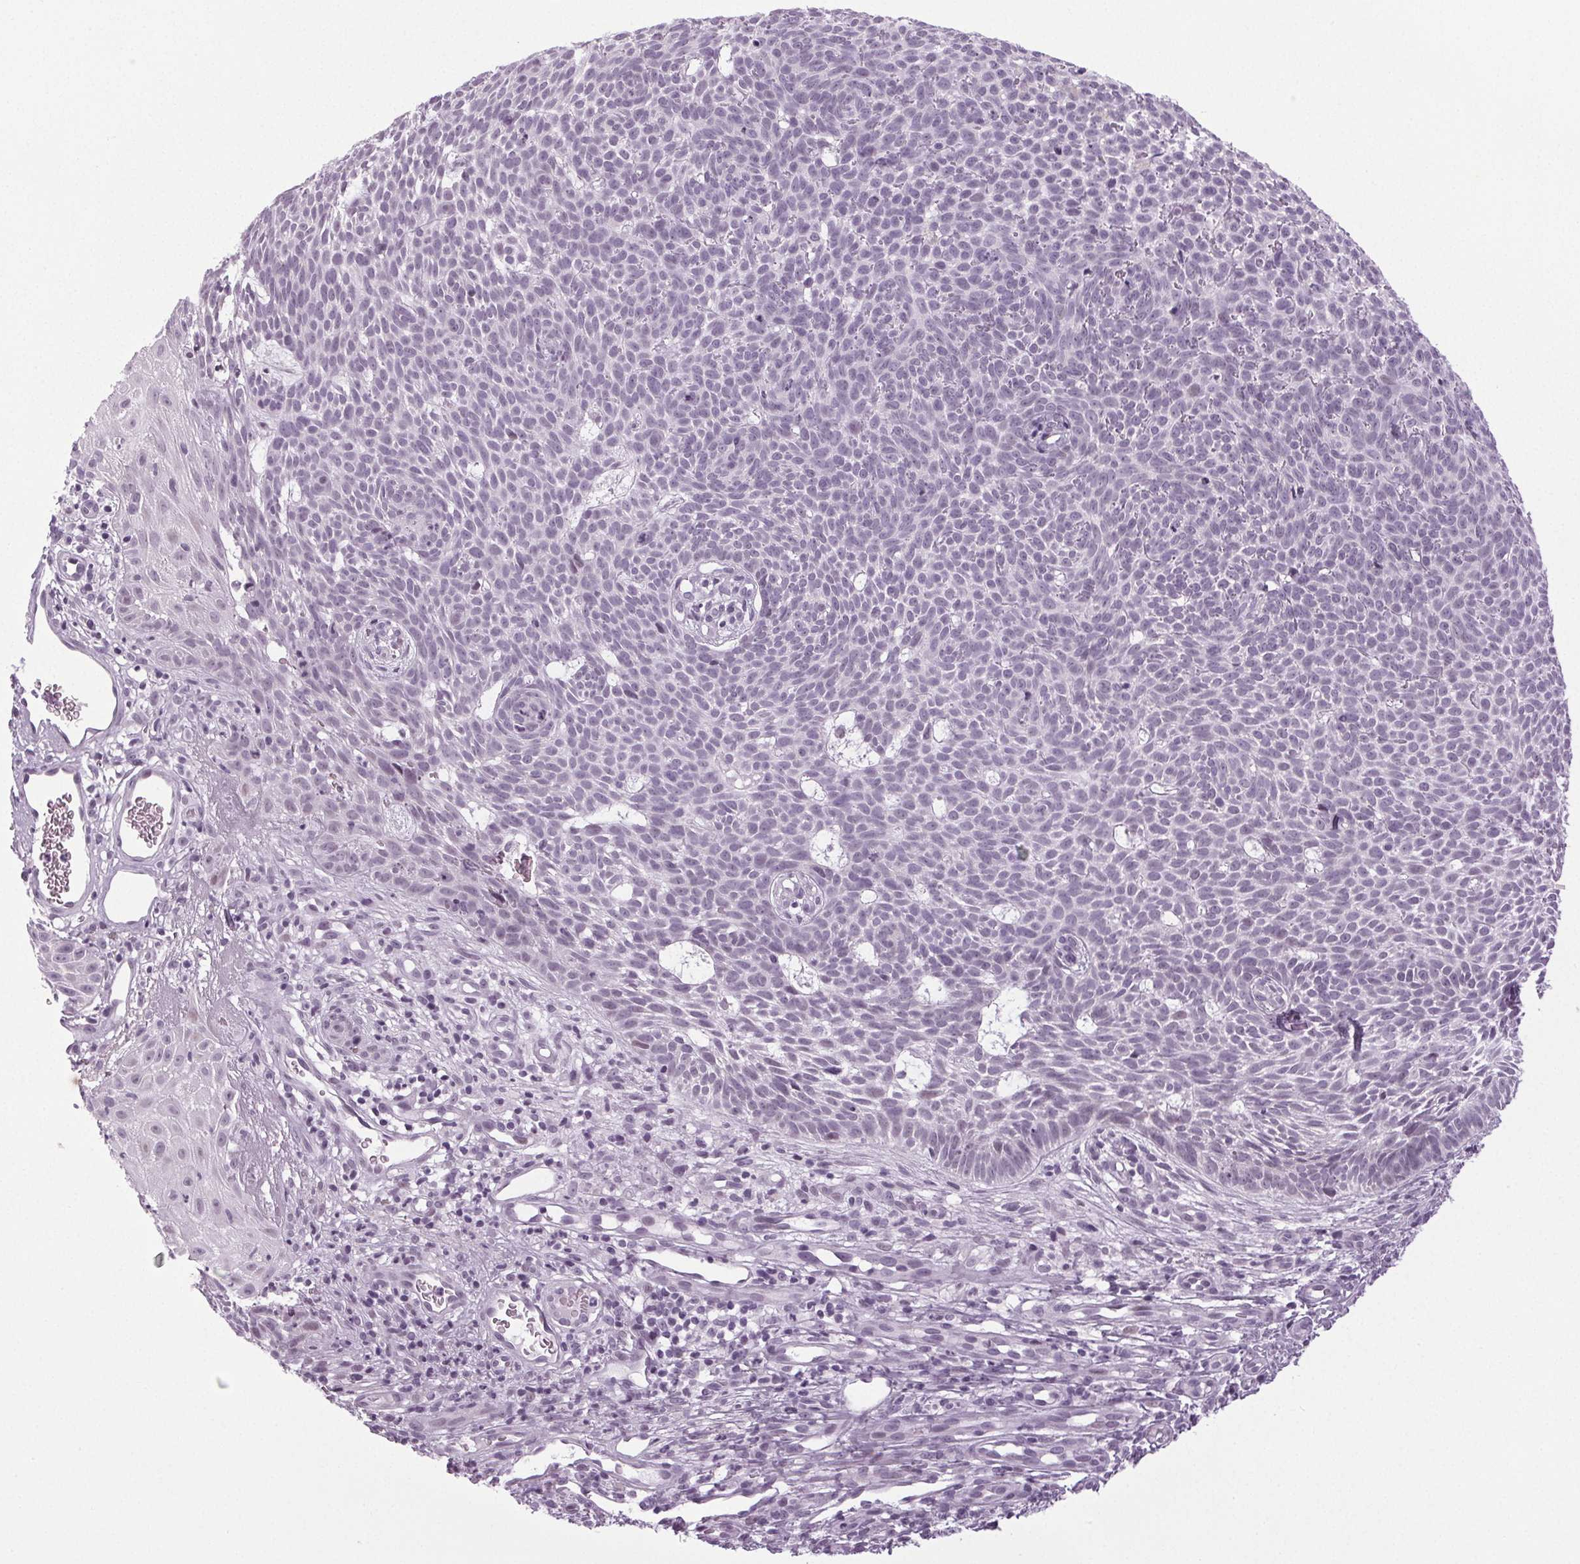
{"staining": {"intensity": "negative", "quantity": "none", "location": "none"}, "tissue": "skin cancer", "cell_type": "Tumor cells", "image_type": "cancer", "snomed": [{"axis": "morphology", "description": "Basal cell carcinoma"}, {"axis": "topography", "description": "Skin"}], "caption": "Skin cancer was stained to show a protein in brown. There is no significant expression in tumor cells. (DAB (3,3'-diaminobenzidine) immunohistochemistry visualized using brightfield microscopy, high magnification).", "gene": "IGF2BP1", "patient": {"sex": "male", "age": 59}}